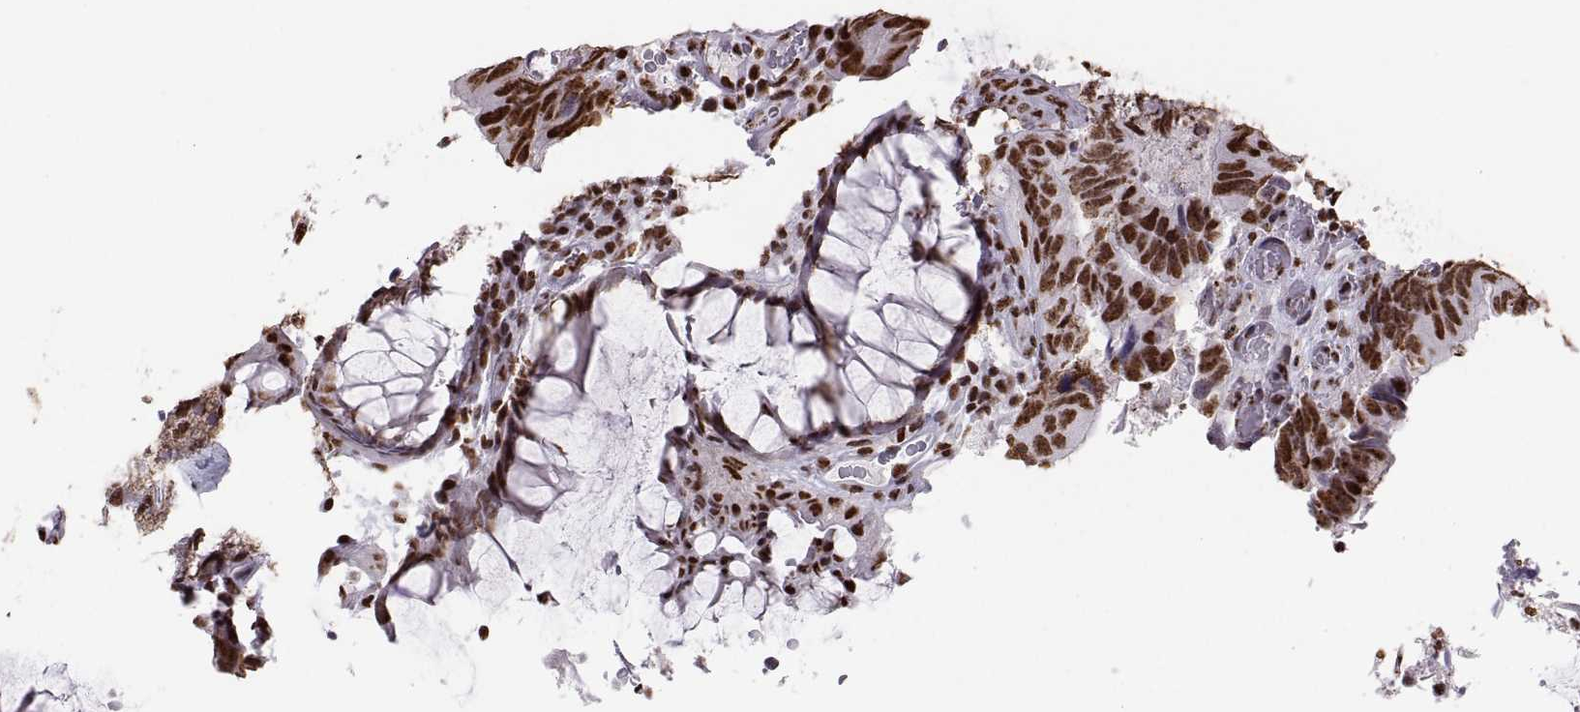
{"staining": {"intensity": "strong", "quantity": "25%-75%", "location": "nuclear"}, "tissue": "colorectal cancer", "cell_type": "Tumor cells", "image_type": "cancer", "snomed": [{"axis": "morphology", "description": "Adenocarcinoma, NOS"}, {"axis": "topography", "description": "Colon"}], "caption": "Tumor cells show high levels of strong nuclear positivity in approximately 25%-75% of cells in colorectal cancer (adenocarcinoma).", "gene": "SNAI1", "patient": {"sex": "female", "age": 67}}